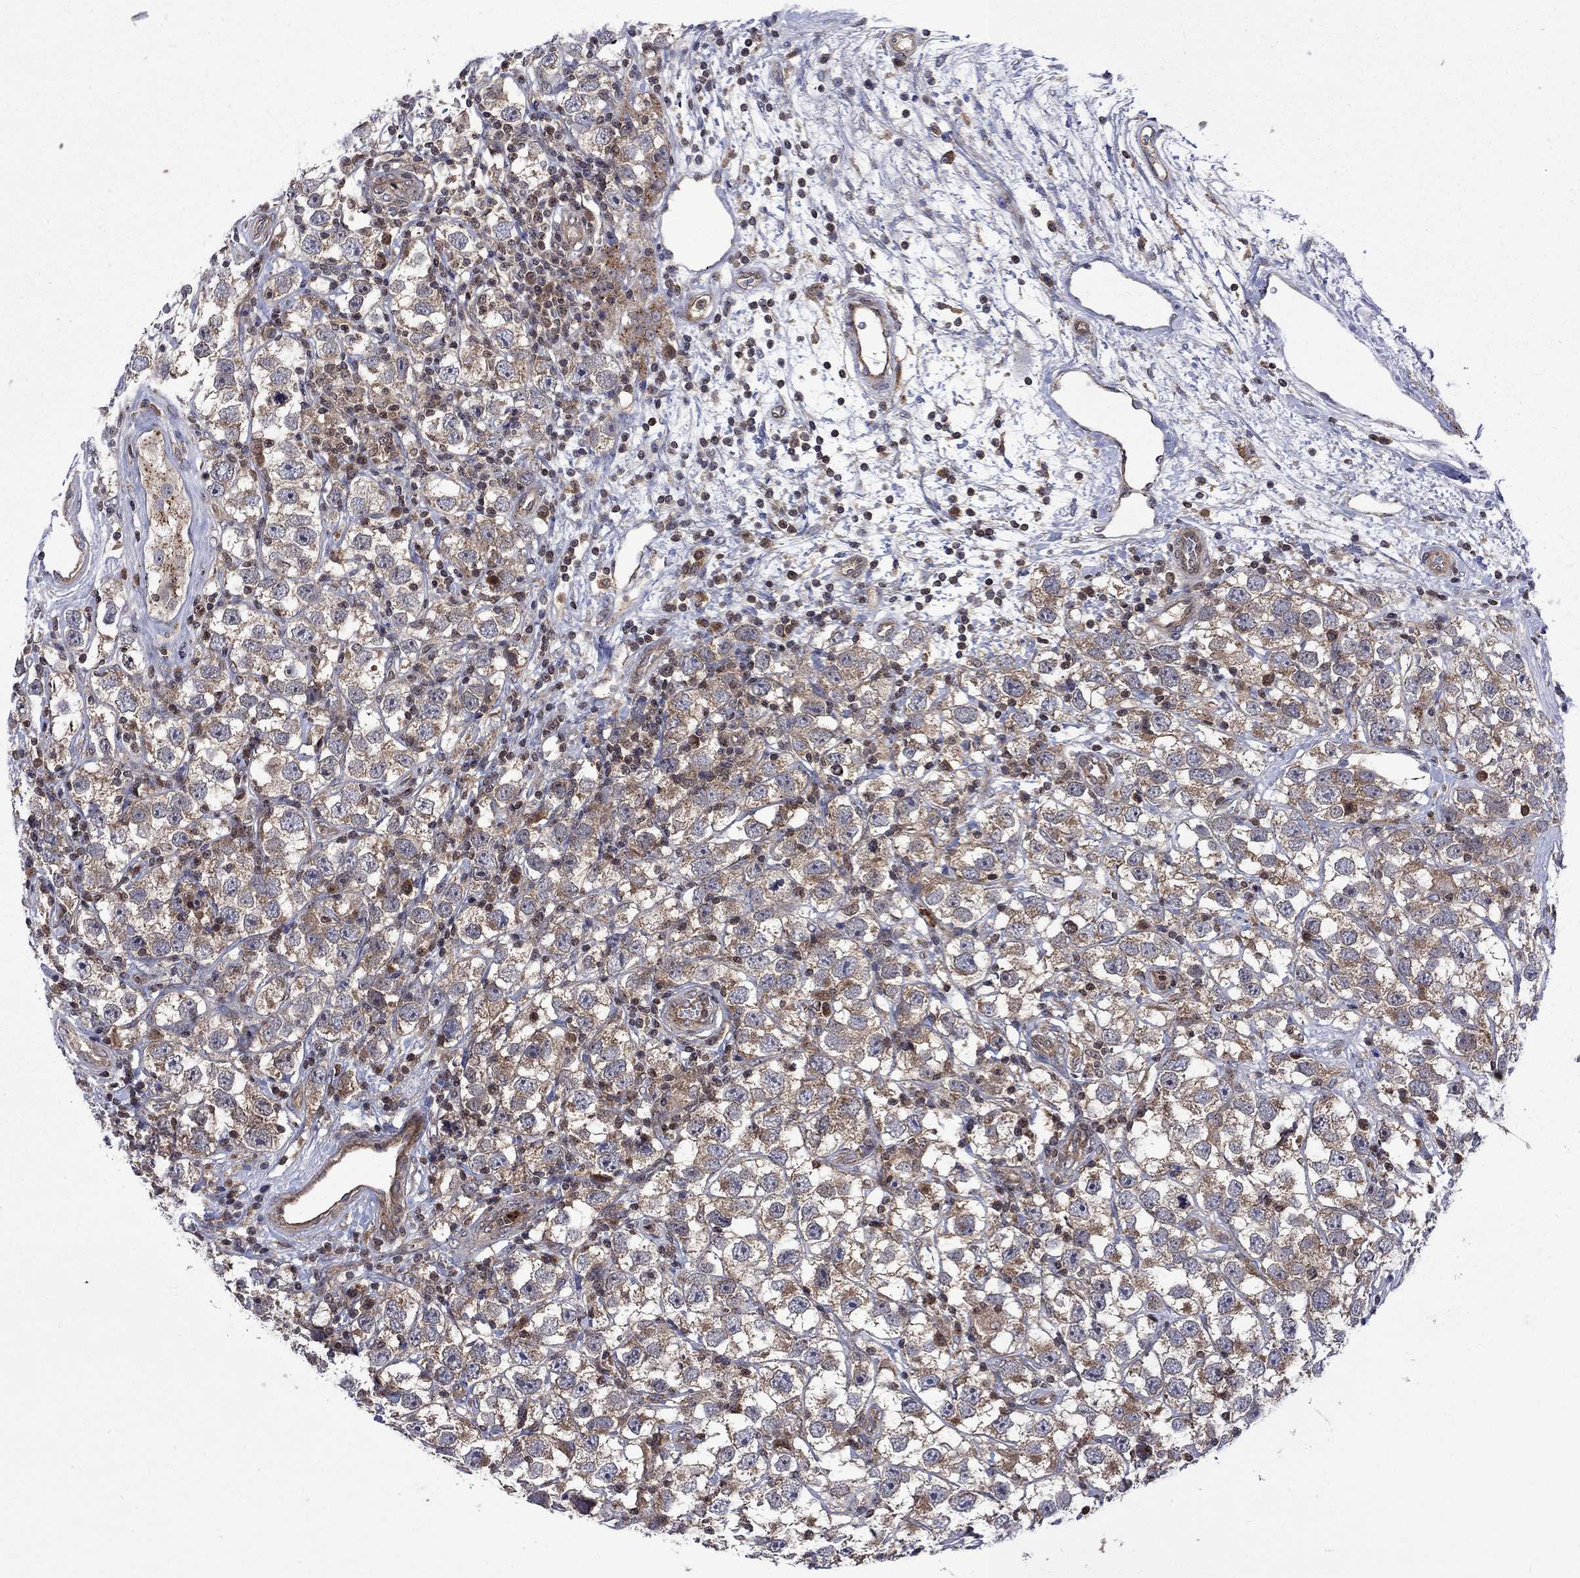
{"staining": {"intensity": "weak", "quantity": ">75%", "location": "cytoplasmic/membranous"}, "tissue": "testis cancer", "cell_type": "Tumor cells", "image_type": "cancer", "snomed": [{"axis": "morphology", "description": "Seminoma, NOS"}, {"axis": "topography", "description": "Testis"}], "caption": "Protein staining reveals weak cytoplasmic/membranous positivity in approximately >75% of tumor cells in testis cancer. (brown staining indicates protein expression, while blue staining denotes nuclei).", "gene": "TMEM33", "patient": {"sex": "male", "age": 26}}